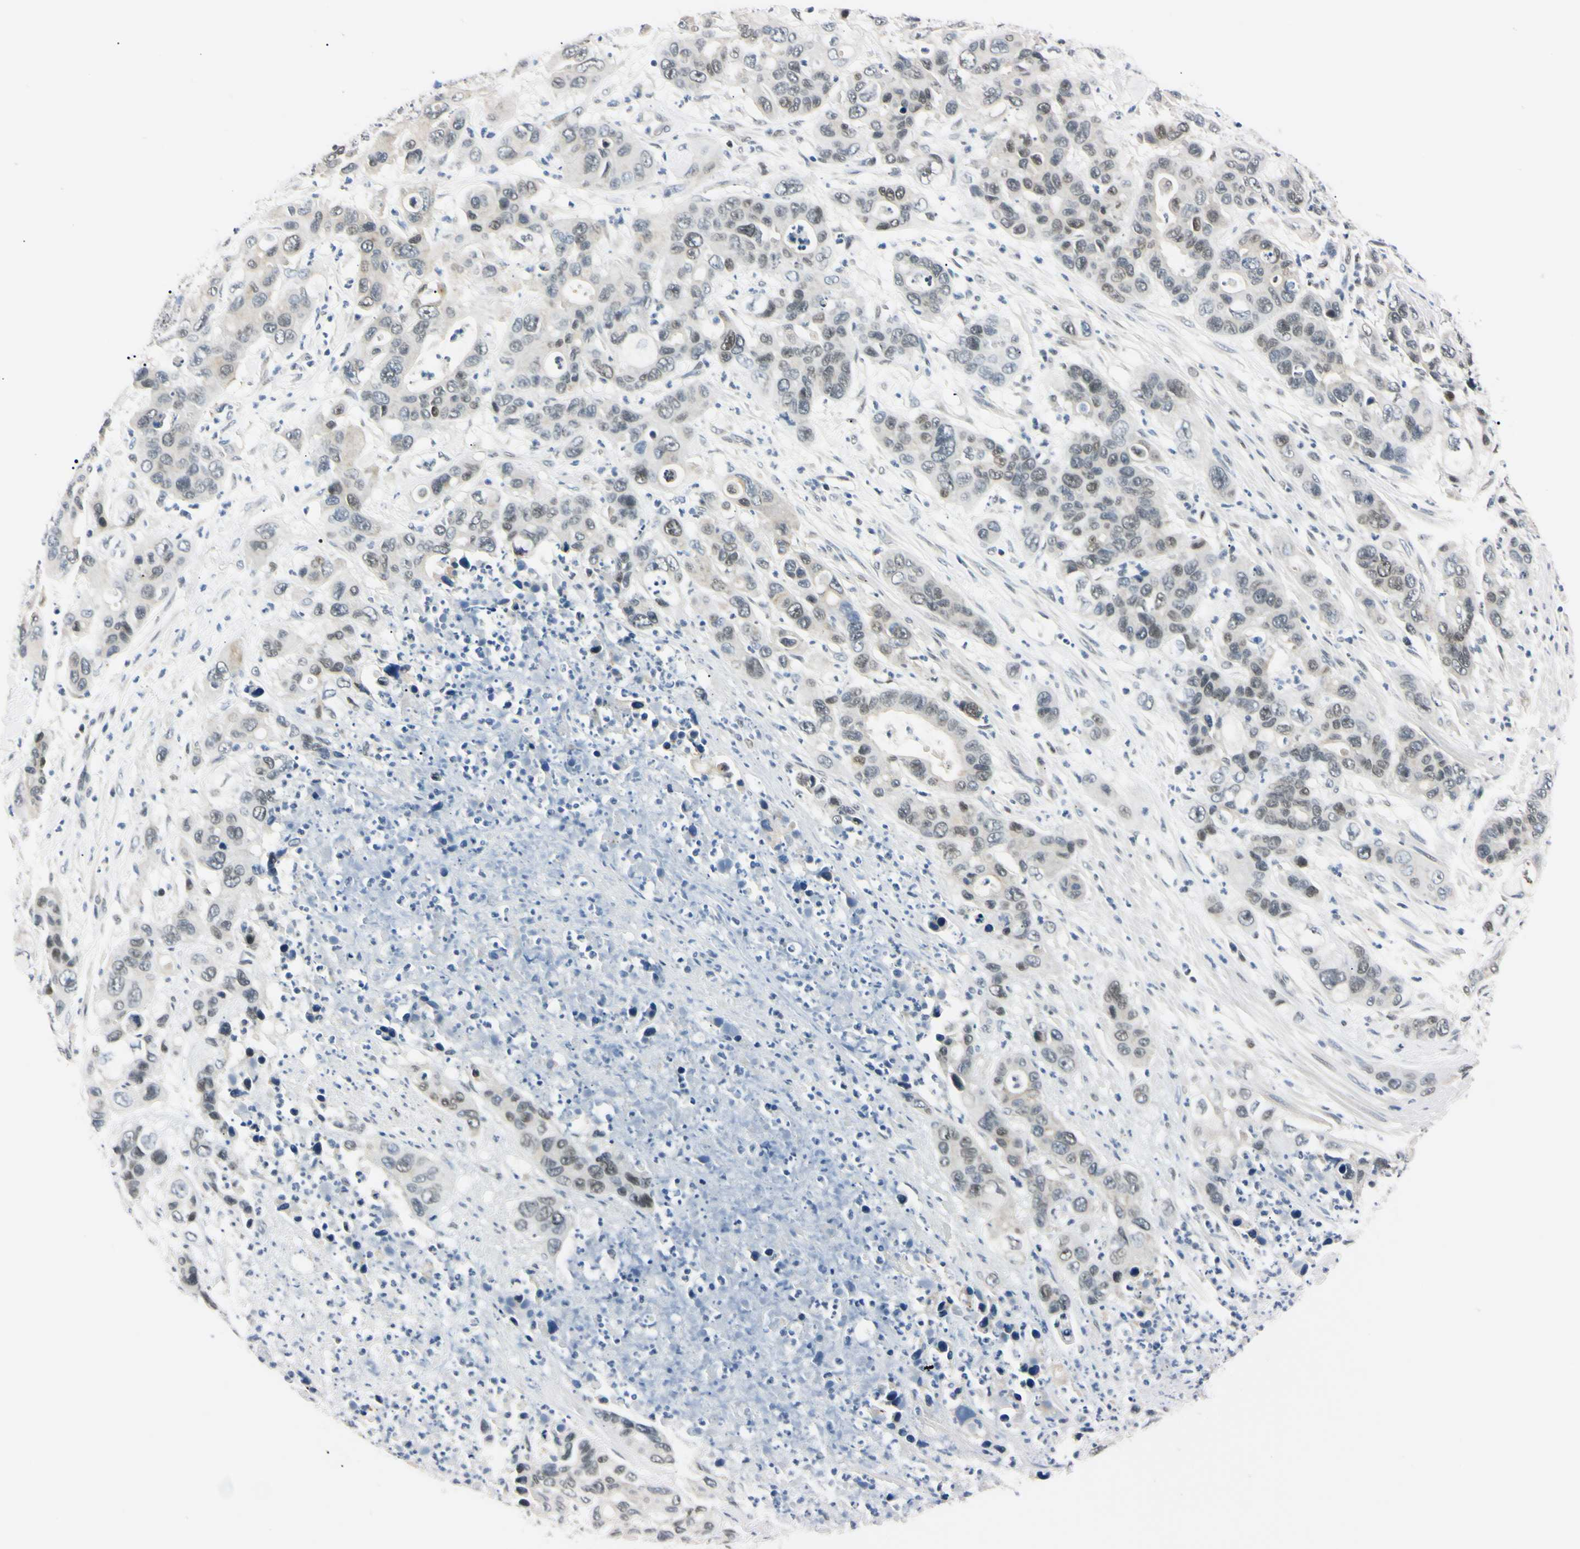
{"staining": {"intensity": "weak", "quantity": "25%-75%", "location": "nuclear"}, "tissue": "pancreatic cancer", "cell_type": "Tumor cells", "image_type": "cancer", "snomed": [{"axis": "morphology", "description": "Adenocarcinoma, NOS"}, {"axis": "topography", "description": "Pancreas"}], "caption": "About 25%-75% of tumor cells in pancreatic adenocarcinoma demonstrate weak nuclear protein expression as visualized by brown immunohistochemical staining.", "gene": "C1orf174", "patient": {"sex": "female", "age": 71}}